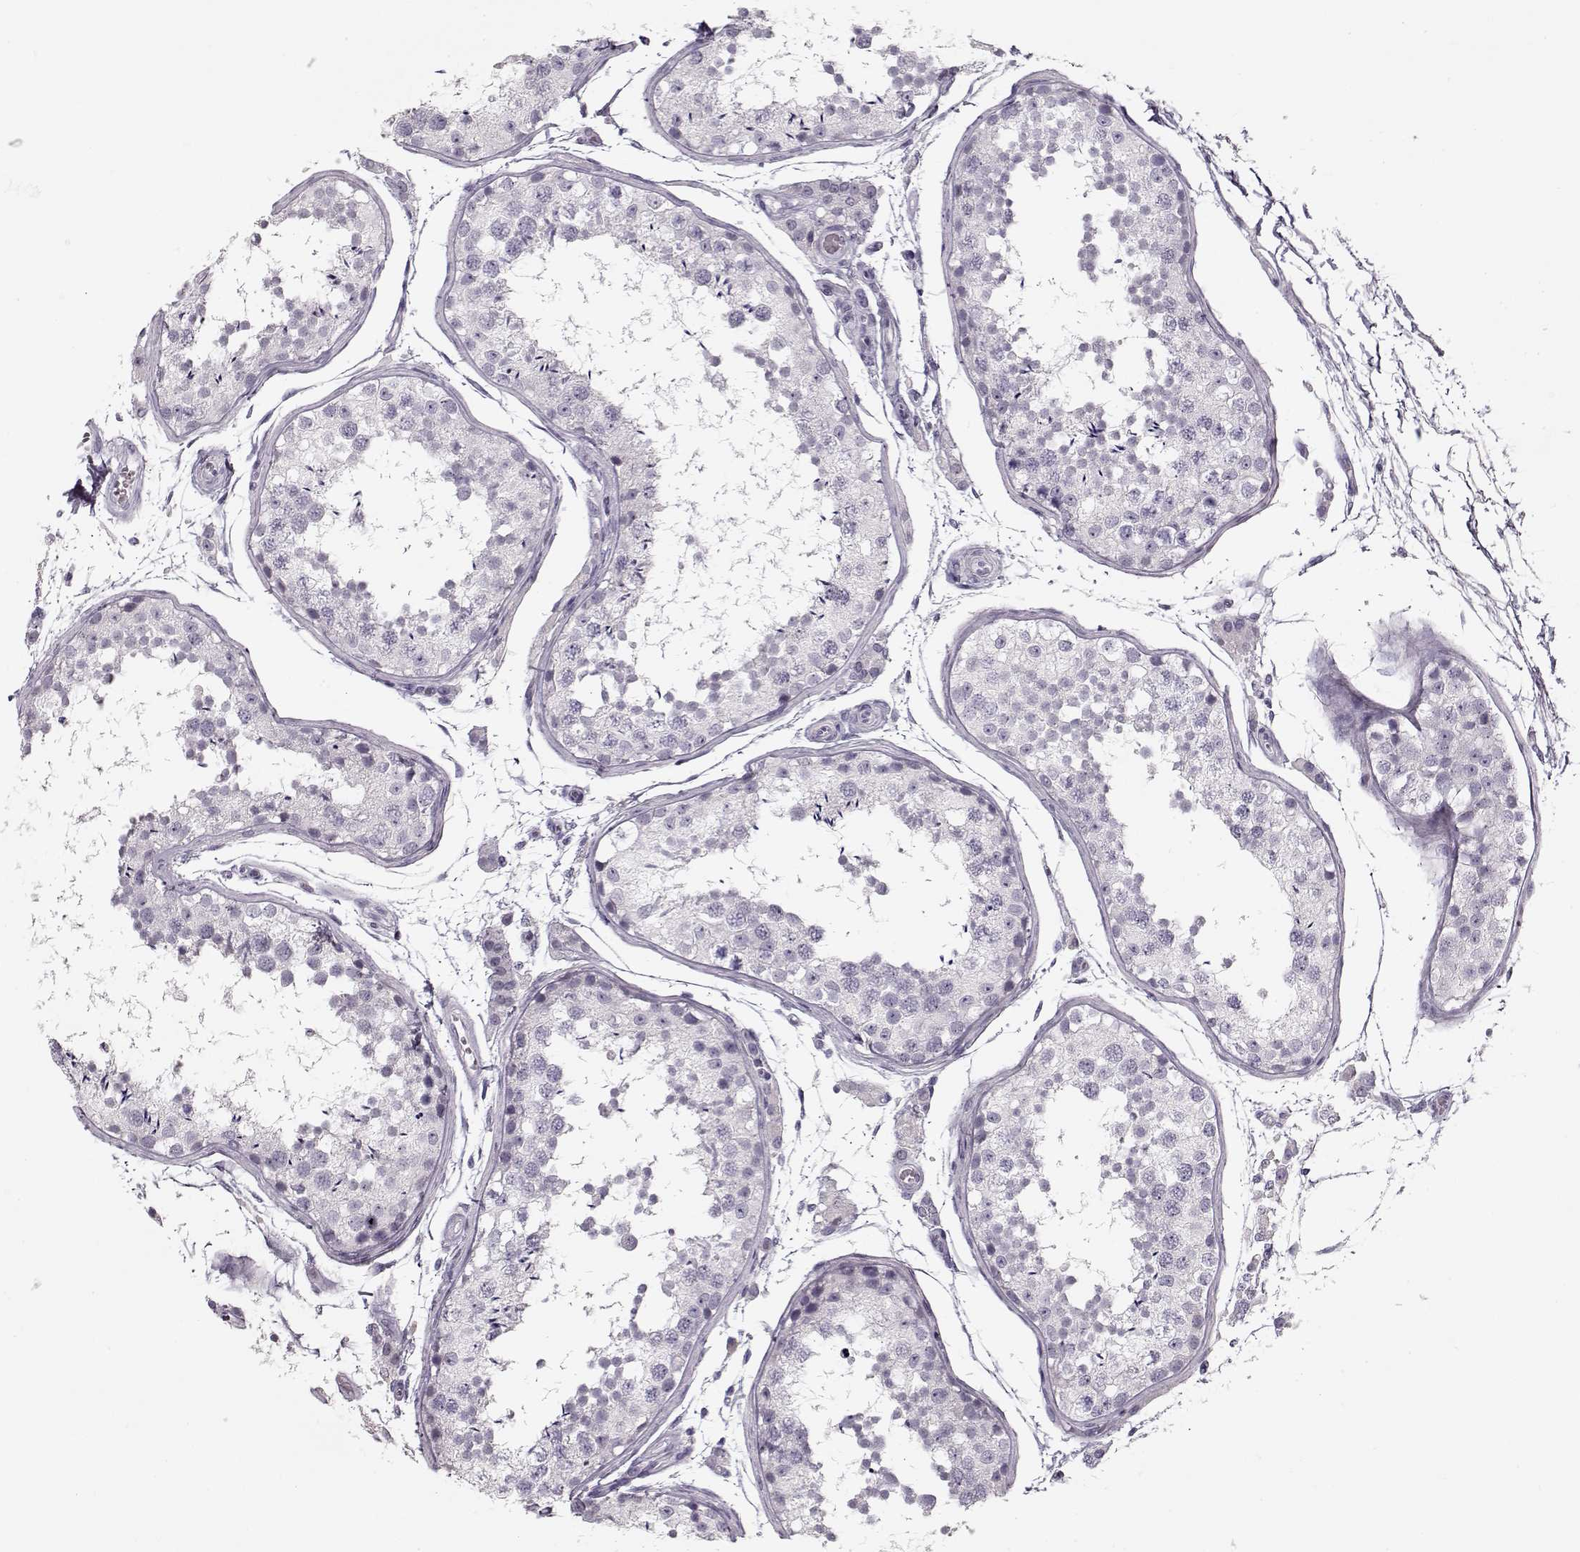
{"staining": {"intensity": "negative", "quantity": "none", "location": "none"}, "tissue": "testis", "cell_type": "Cells in seminiferous ducts", "image_type": "normal", "snomed": [{"axis": "morphology", "description": "Normal tissue, NOS"}, {"axis": "topography", "description": "Testis"}], "caption": "The histopathology image exhibits no staining of cells in seminiferous ducts in normal testis. (Brightfield microscopy of DAB immunohistochemistry at high magnification).", "gene": "PNMT", "patient": {"sex": "male", "age": 29}}